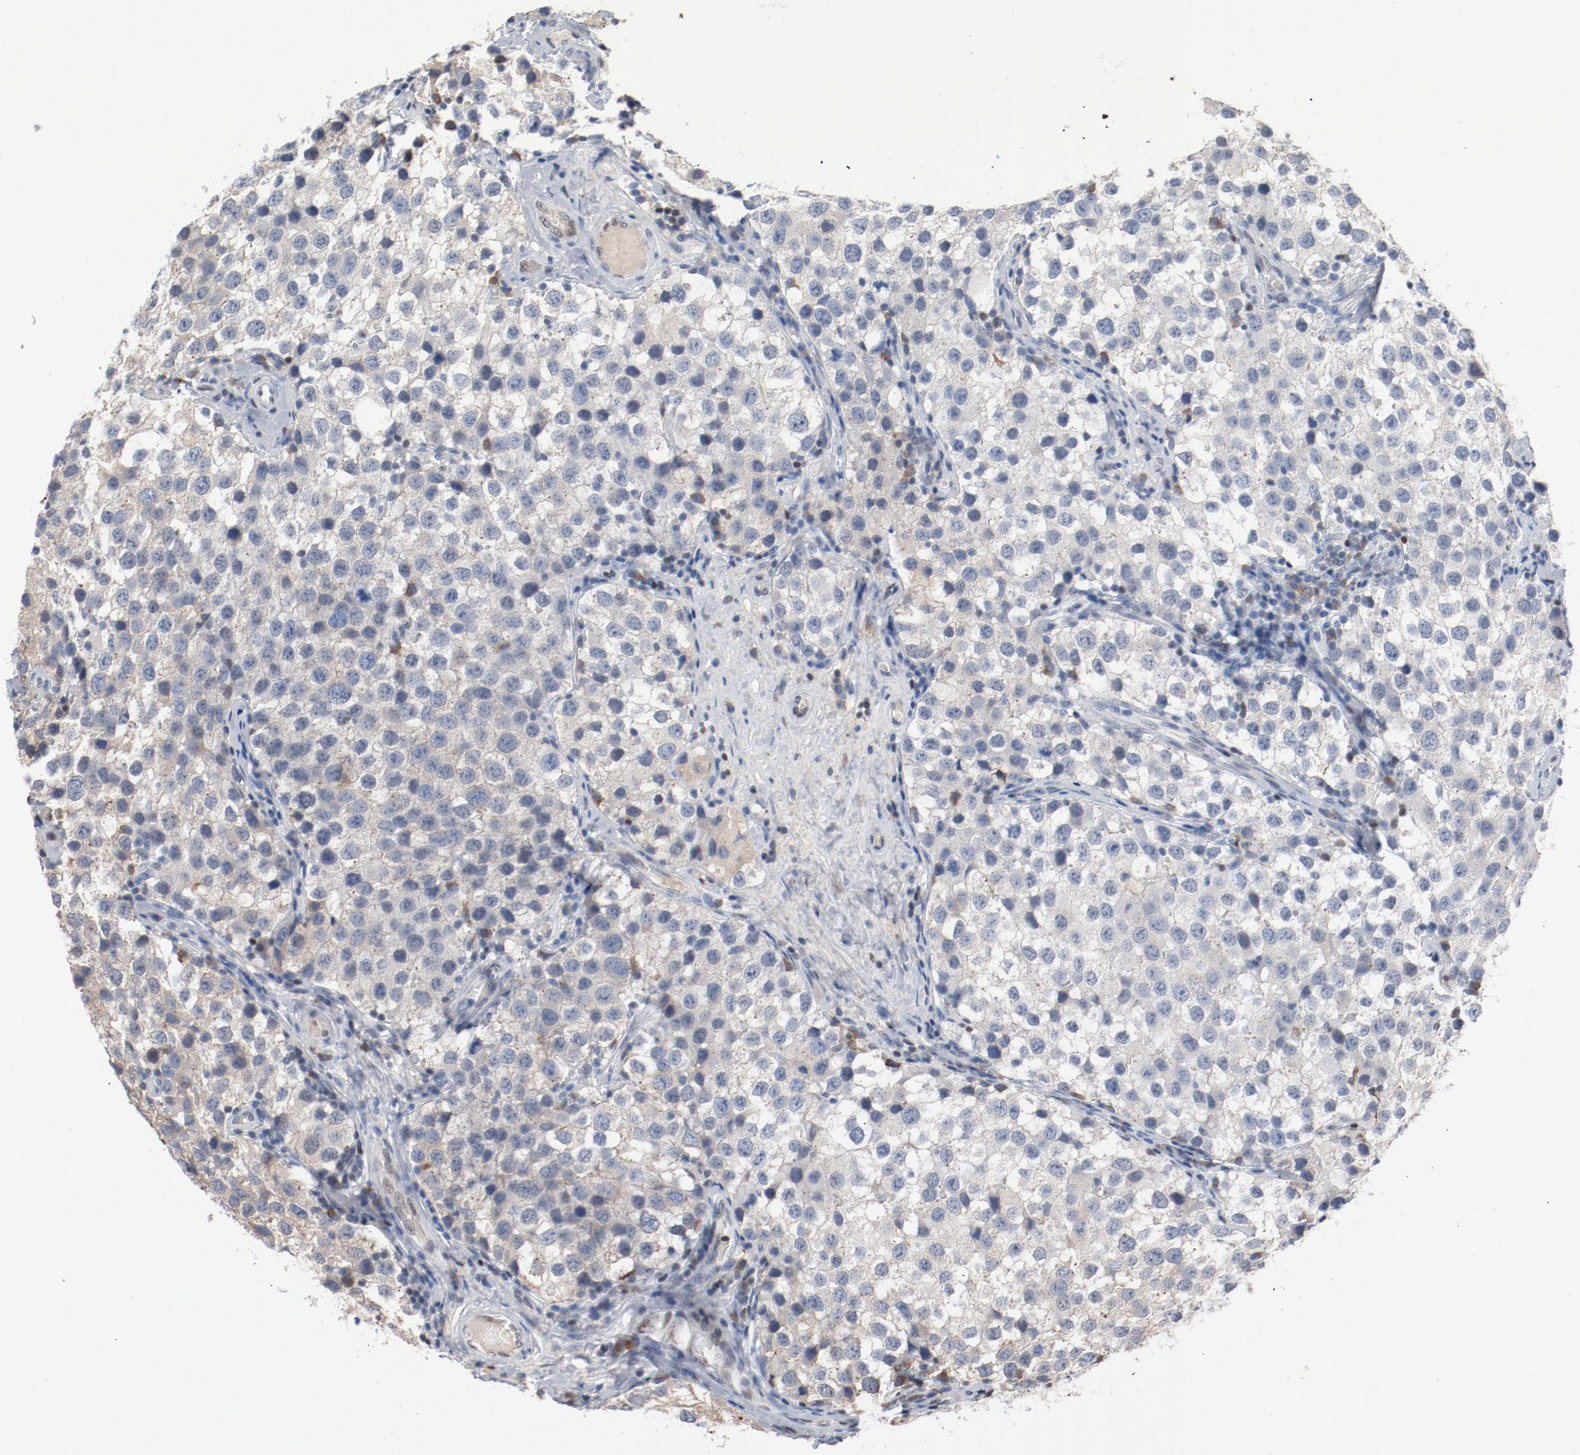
{"staining": {"intensity": "negative", "quantity": "none", "location": "none"}, "tissue": "testis cancer", "cell_type": "Tumor cells", "image_type": "cancer", "snomed": [{"axis": "morphology", "description": "Seminoma, NOS"}, {"axis": "topography", "description": "Testis"}], "caption": "There is no significant expression in tumor cells of seminoma (testis).", "gene": "FOXP1", "patient": {"sex": "male", "age": 39}}